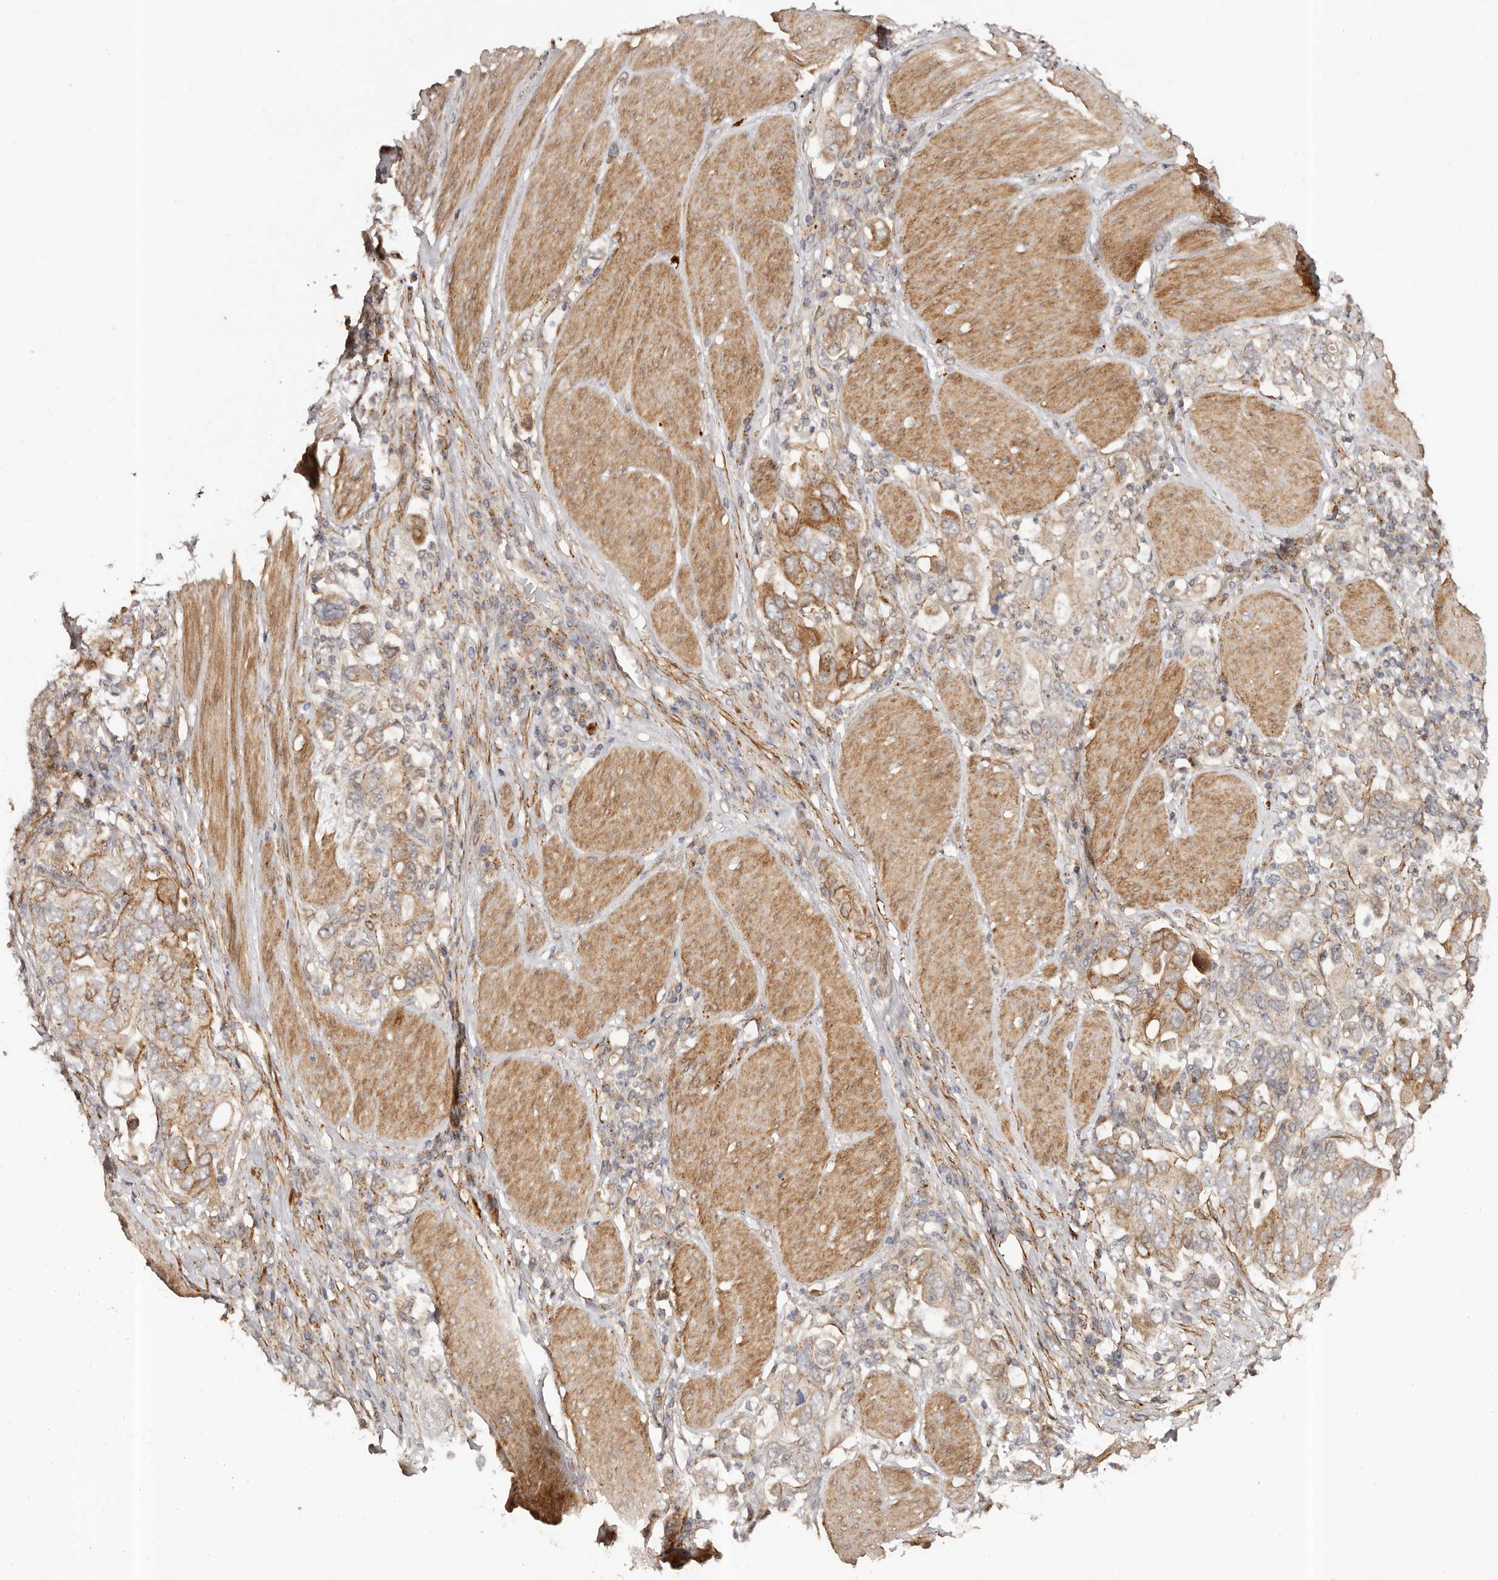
{"staining": {"intensity": "moderate", "quantity": ">75%", "location": "cytoplasmic/membranous"}, "tissue": "stomach cancer", "cell_type": "Tumor cells", "image_type": "cancer", "snomed": [{"axis": "morphology", "description": "Adenocarcinoma, NOS"}, {"axis": "topography", "description": "Stomach, upper"}], "caption": "A micrograph of stomach cancer (adenocarcinoma) stained for a protein shows moderate cytoplasmic/membranous brown staining in tumor cells.", "gene": "MICAL2", "patient": {"sex": "male", "age": 62}}